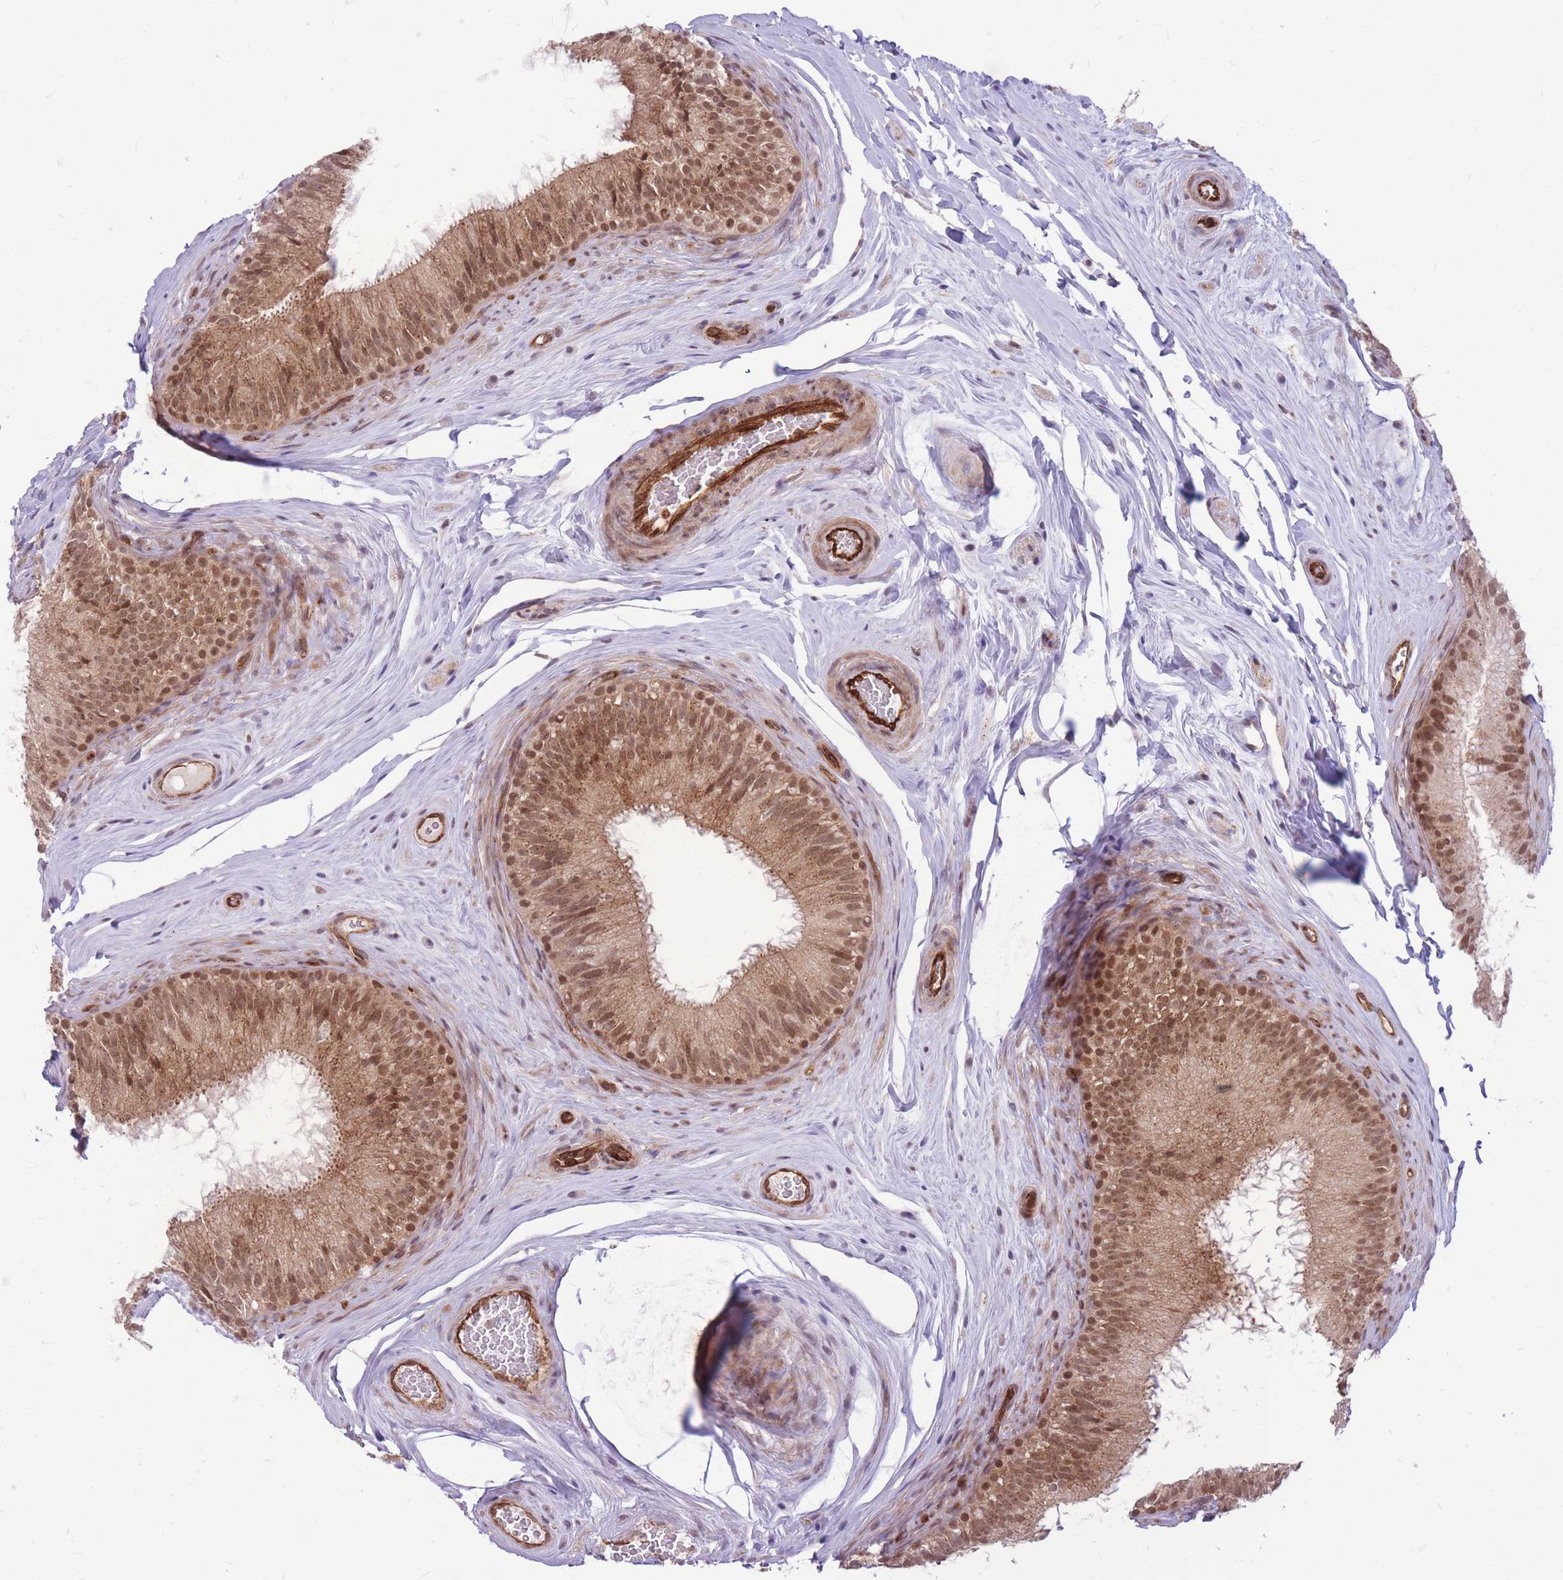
{"staining": {"intensity": "moderate", "quantity": ">75%", "location": "nuclear"}, "tissue": "epididymis", "cell_type": "Glandular cells", "image_type": "normal", "snomed": [{"axis": "morphology", "description": "Normal tissue, NOS"}, {"axis": "topography", "description": "Epididymis"}], "caption": "Moderate nuclear protein expression is present in approximately >75% of glandular cells in epididymis. (Brightfield microscopy of DAB IHC at high magnification).", "gene": "TCF20", "patient": {"sex": "male", "age": 34}}